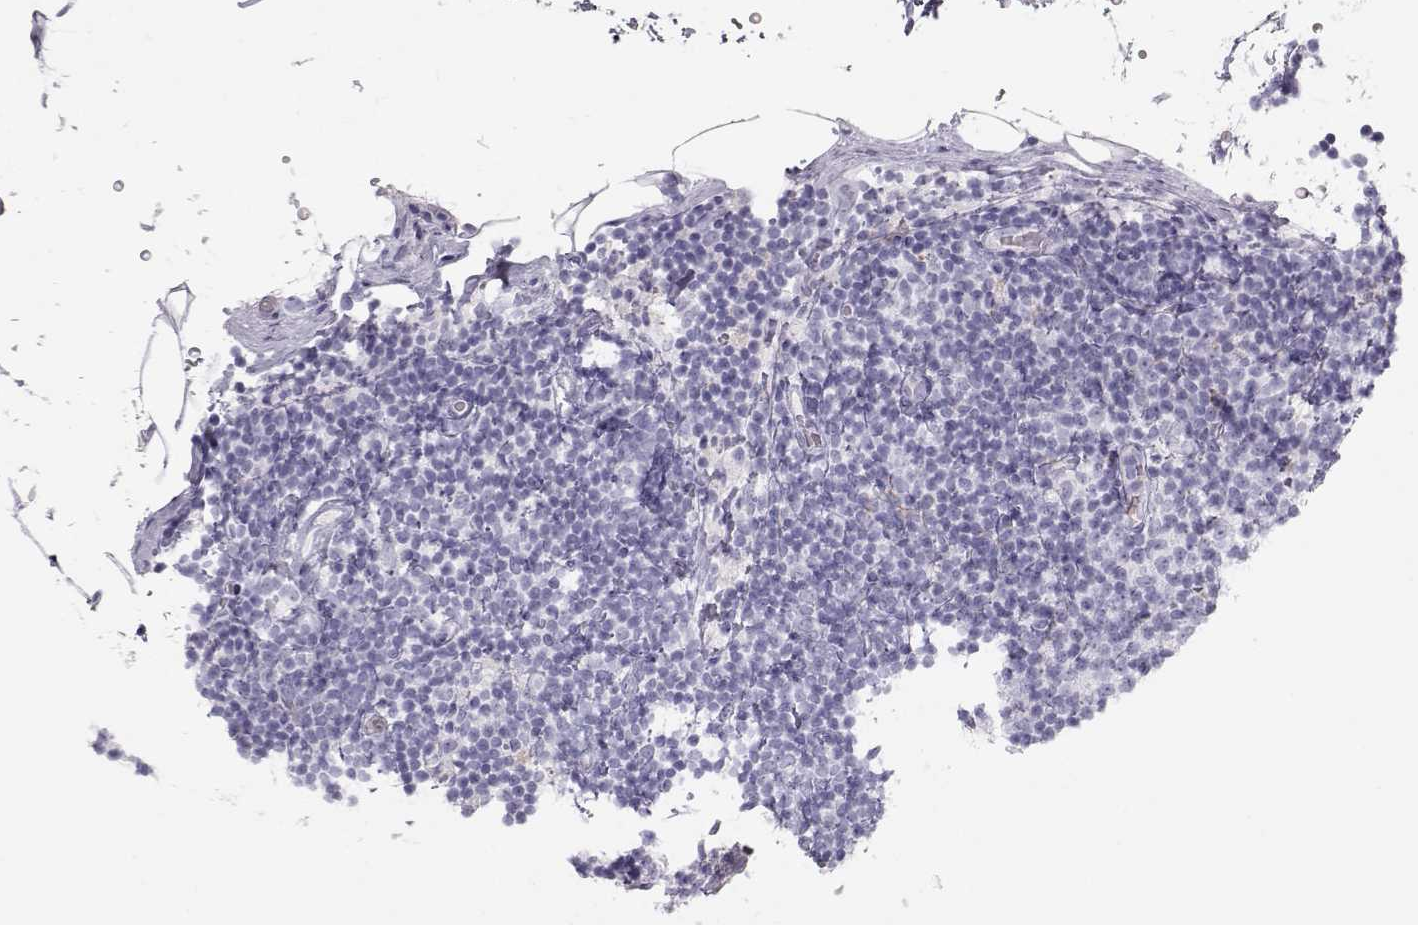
{"staining": {"intensity": "negative", "quantity": "none", "location": "none"}, "tissue": "lymphoma", "cell_type": "Tumor cells", "image_type": "cancer", "snomed": [{"axis": "morphology", "description": "Malignant lymphoma, non-Hodgkin's type, Low grade"}, {"axis": "topography", "description": "Lymph node"}], "caption": "Immunohistochemical staining of malignant lymphoma, non-Hodgkin's type (low-grade) exhibits no significant staining in tumor cells. (DAB (3,3'-diaminobenzidine) immunohistochemistry, high magnification).", "gene": "MIP", "patient": {"sex": "male", "age": 81}}